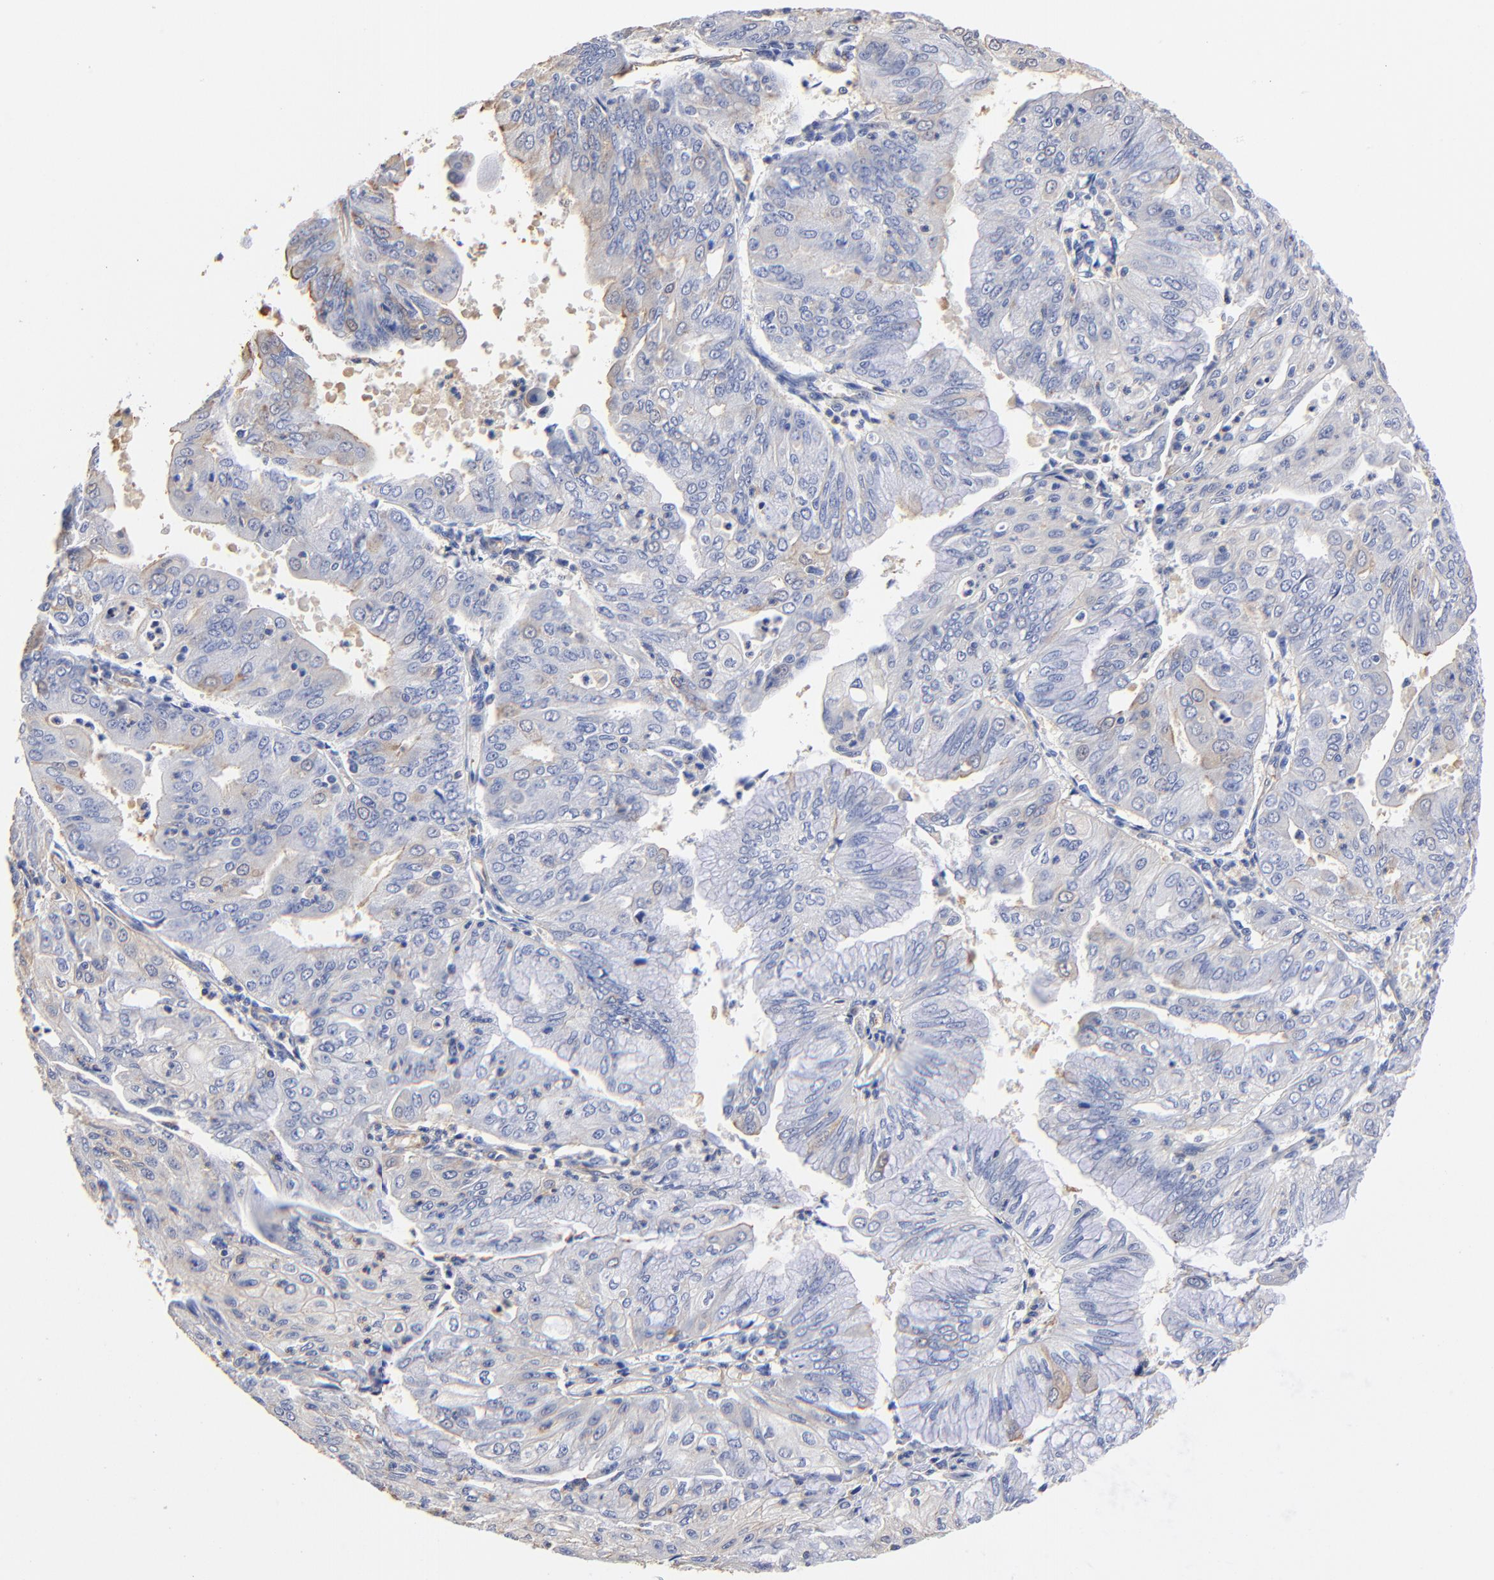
{"staining": {"intensity": "weak", "quantity": "<25%", "location": "cytoplasmic/membranous"}, "tissue": "endometrial cancer", "cell_type": "Tumor cells", "image_type": "cancer", "snomed": [{"axis": "morphology", "description": "Adenocarcinoma, NOS"}, {"axis": "topography", "description": "Endometrium"}], "caption": "Tumor cells are negative for protein expression in human endometrial cancer.", "gene": "TAGLN2", "patient": {"sex": "female", "age": 79}}